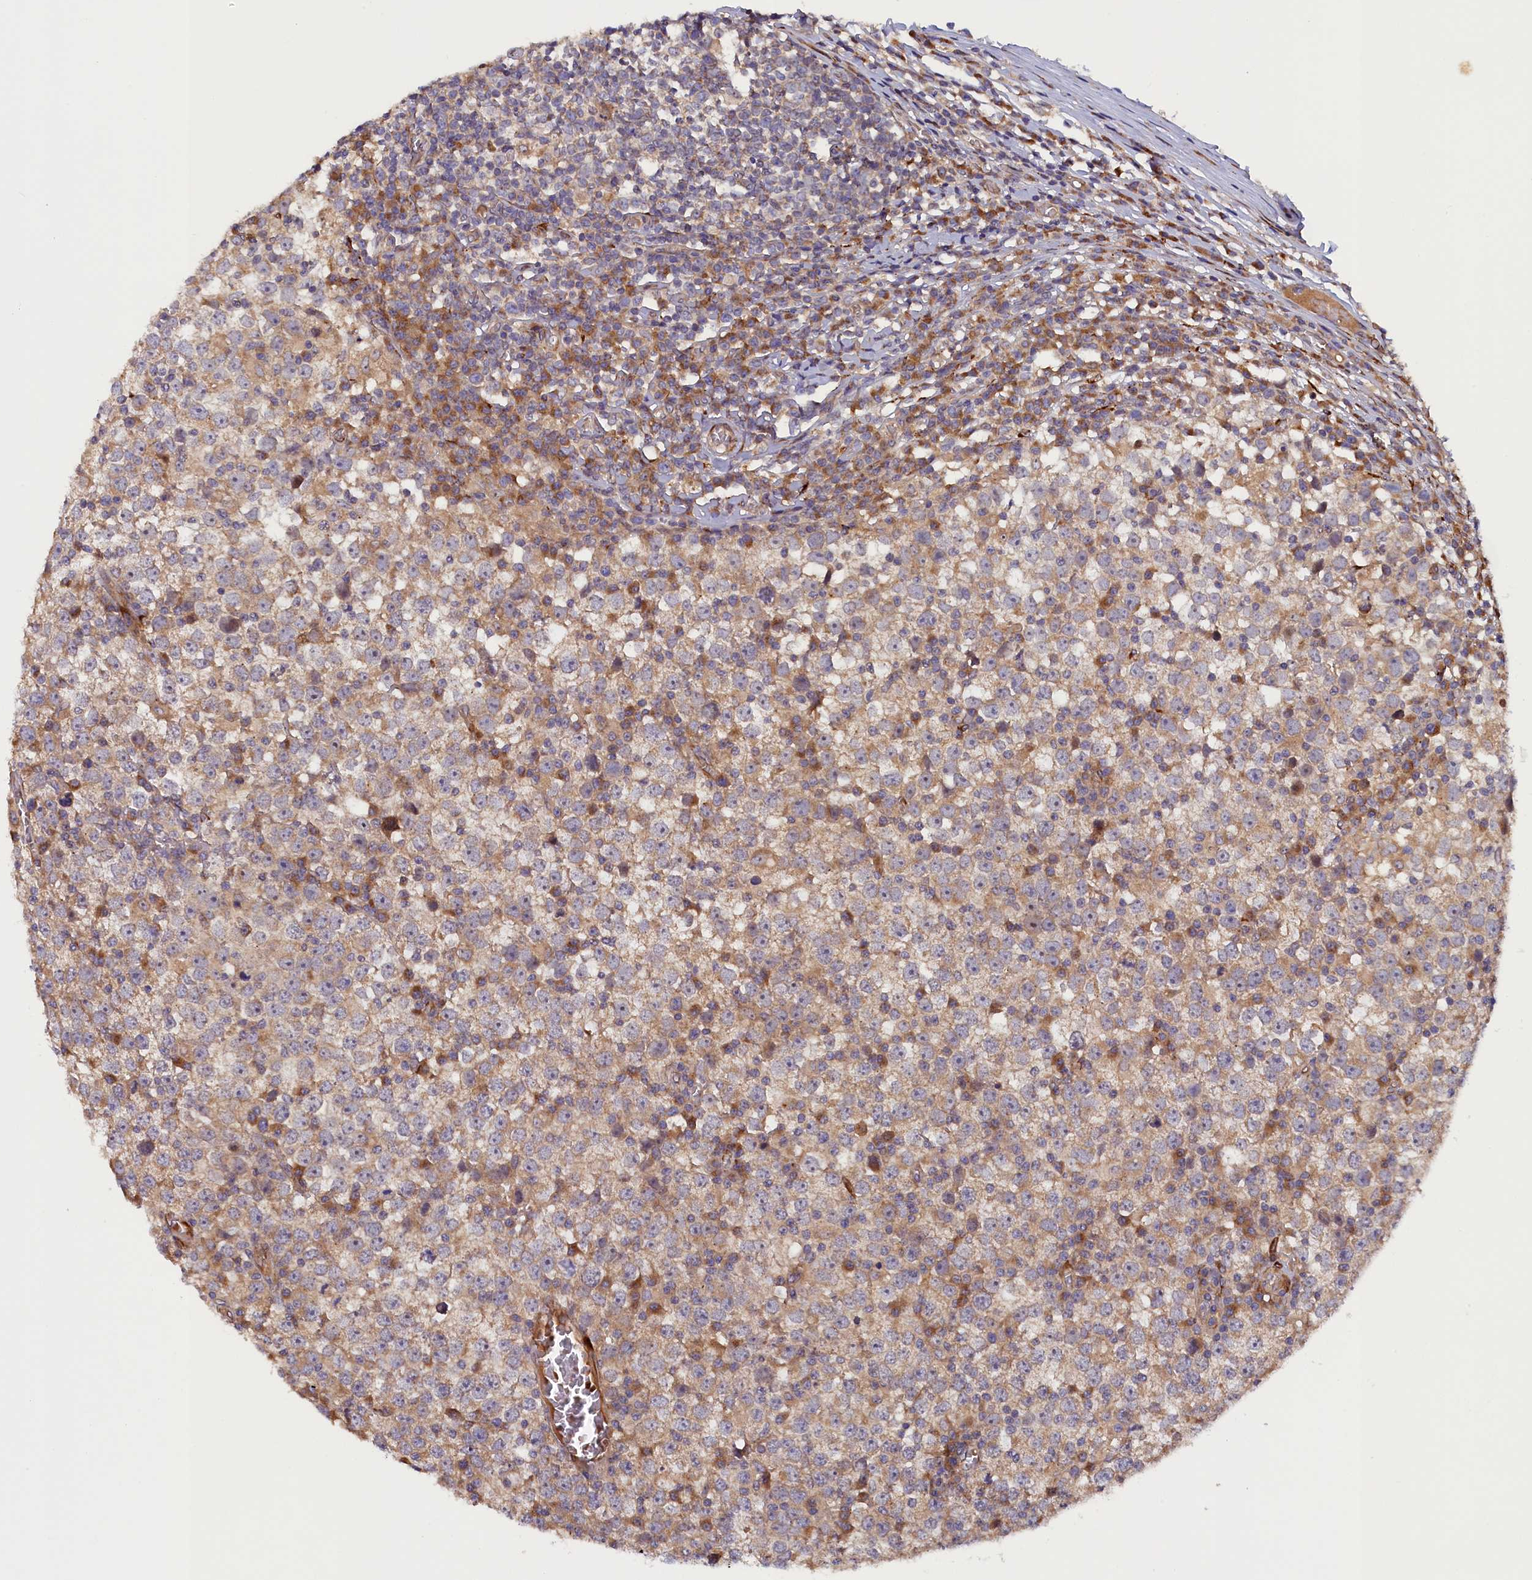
{"staining": {"intensity": "weak", "quantity": "25%-75%", "location": "cytoplasmic/membranous"}, "tissue": "testis cancer", "cell_type": "Tumor cells", "image_type": "cancer", "snomed": [{"axis": "morphology", "description": "Seminoma, NOS"}, {"axis": "topography", "description": "Testis"}], "caption": "A low amount of weak cytoplasmic/membranous expression is appreciated in approximately 25%-75% of tumor cells in seminoma (testis) tissue.", "gene": "ARRDC4", "patient": {"sex": "male", "age": 65}}